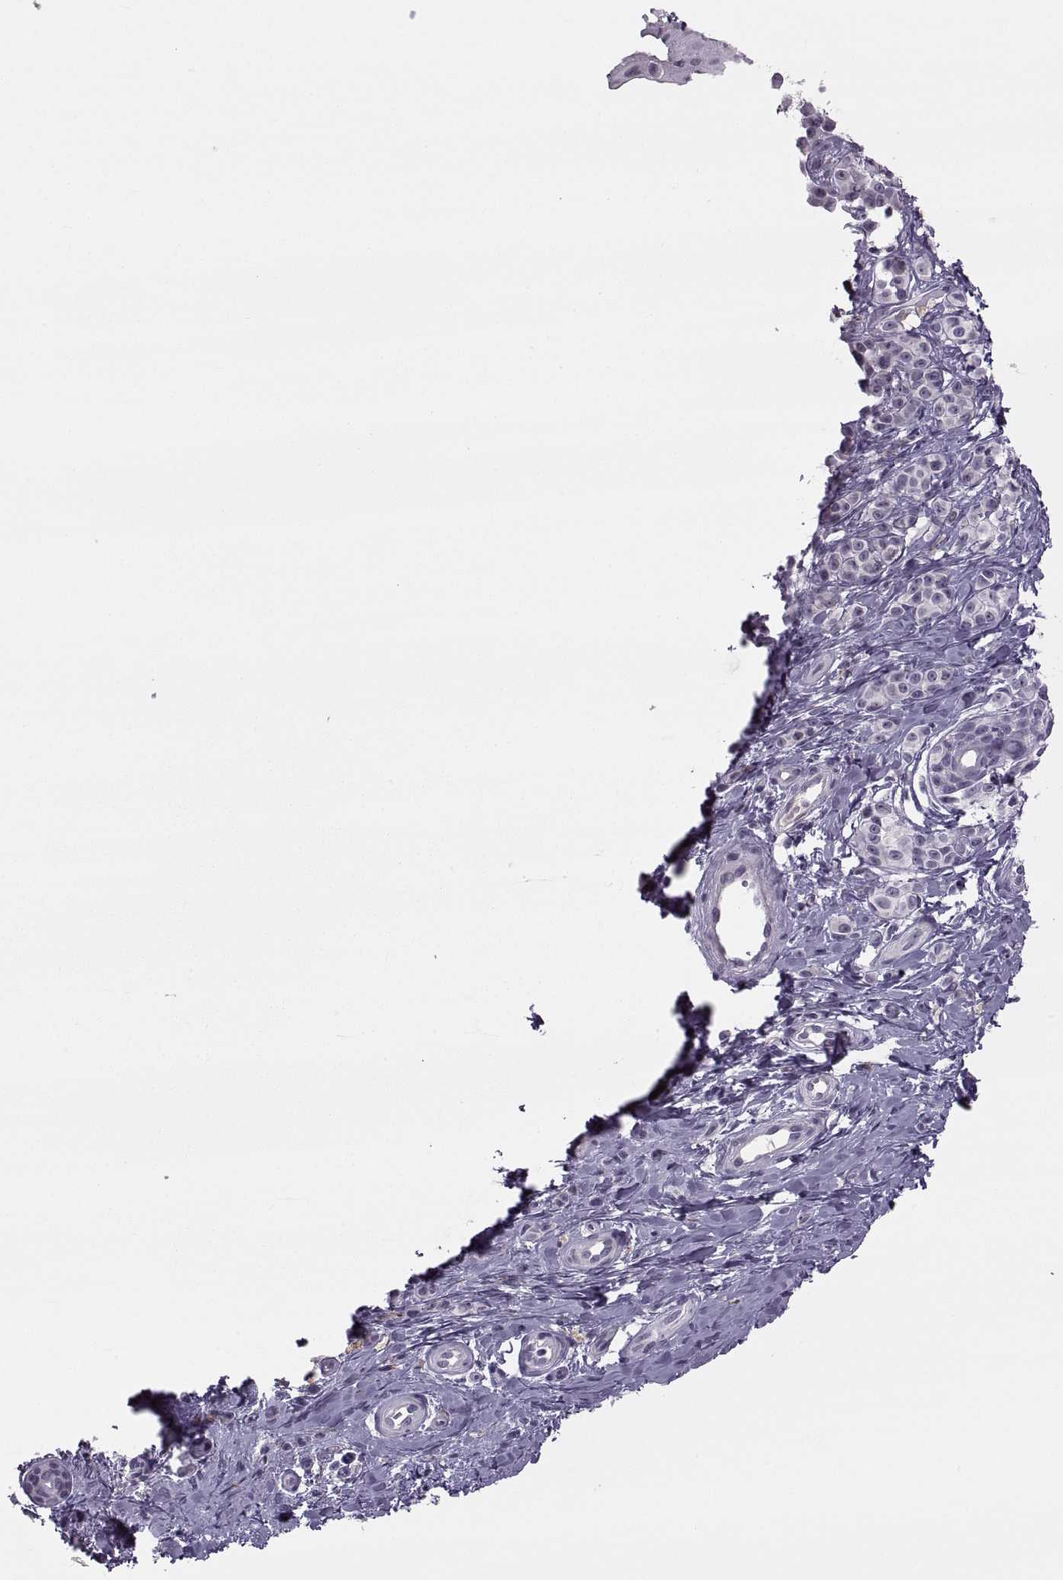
{"staining": {"intensity": "negative", "quantity": "none", "location": "none"}, "tissue": "melanoma", "cell_type": "Tumor cells", "image_type": "cancer", "snomed": [{"axis": "morphology", "description": "Malignant melanoma, NOS"}, {"axis": "topography", "description": "Skin"}], "caption": "The immunohistochemistry histopathology image has no significant staining in tumor cells of malignant melanoma tissue. Brightfield microscopy of immunohistochemistry stained with DAB (3,3'-diaminobenzidine) (brown) and hematoxylin (blue), captured at high magnification.", "gene": "CHCT1", "patient": {"sex": "female", "age": 76}}